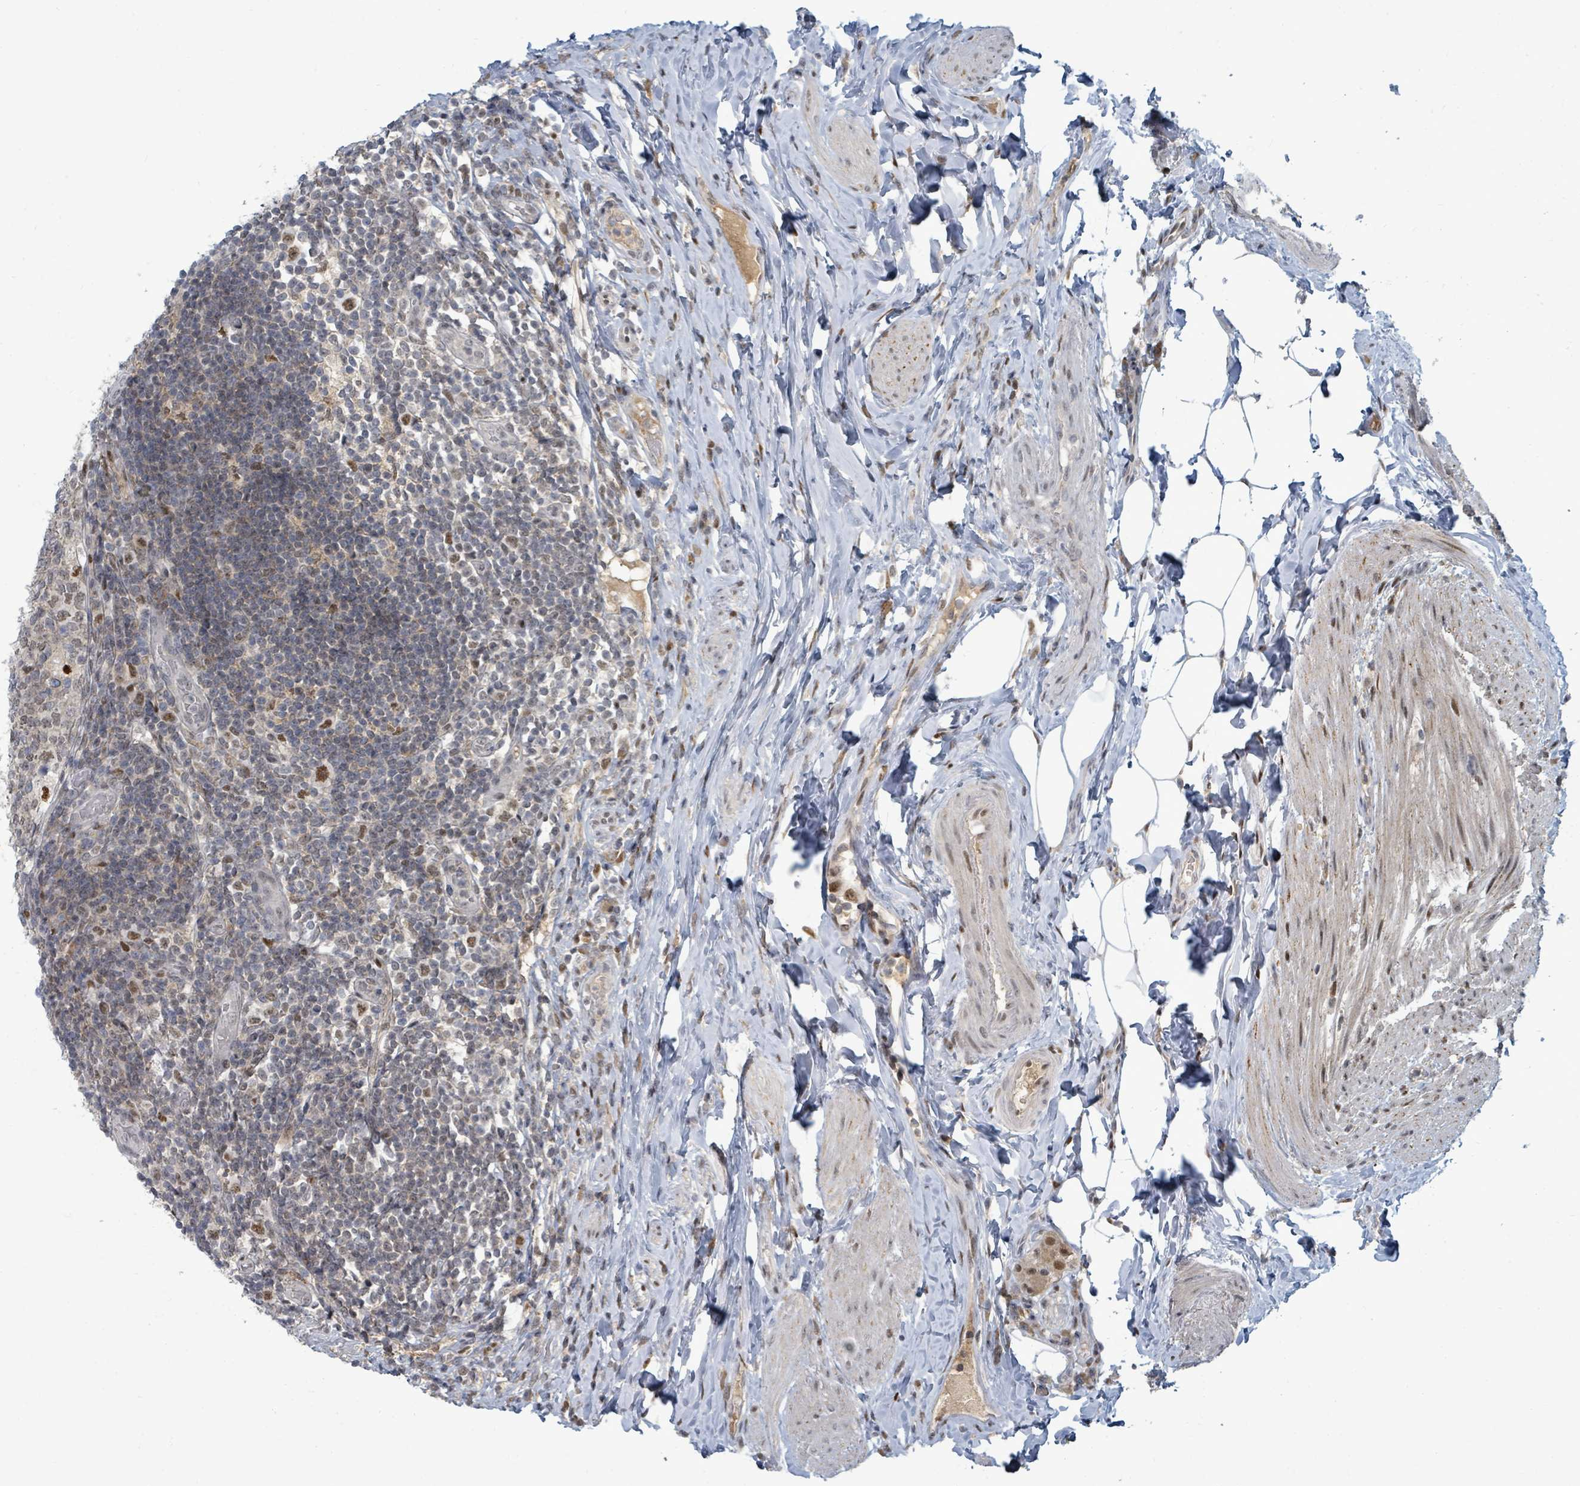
{"staining": {"intensity": "strong", "quantity": ">75%", "location": "nuclear"}, "tissue": "appendix", "cell_type": "Glandular cells", "image_type": "normal", "snomed": [{"axis": "morphology", "description": "Normal tissue, NOS"}, {"axis": "topography", "description": "Appendix"}], "caption": "A brown stain highlights strong nuclear positivity of a protein in glandular cells of normal human appendix.", "gene": "UCK1", "patient": {"sex": "female", "age": 43}}